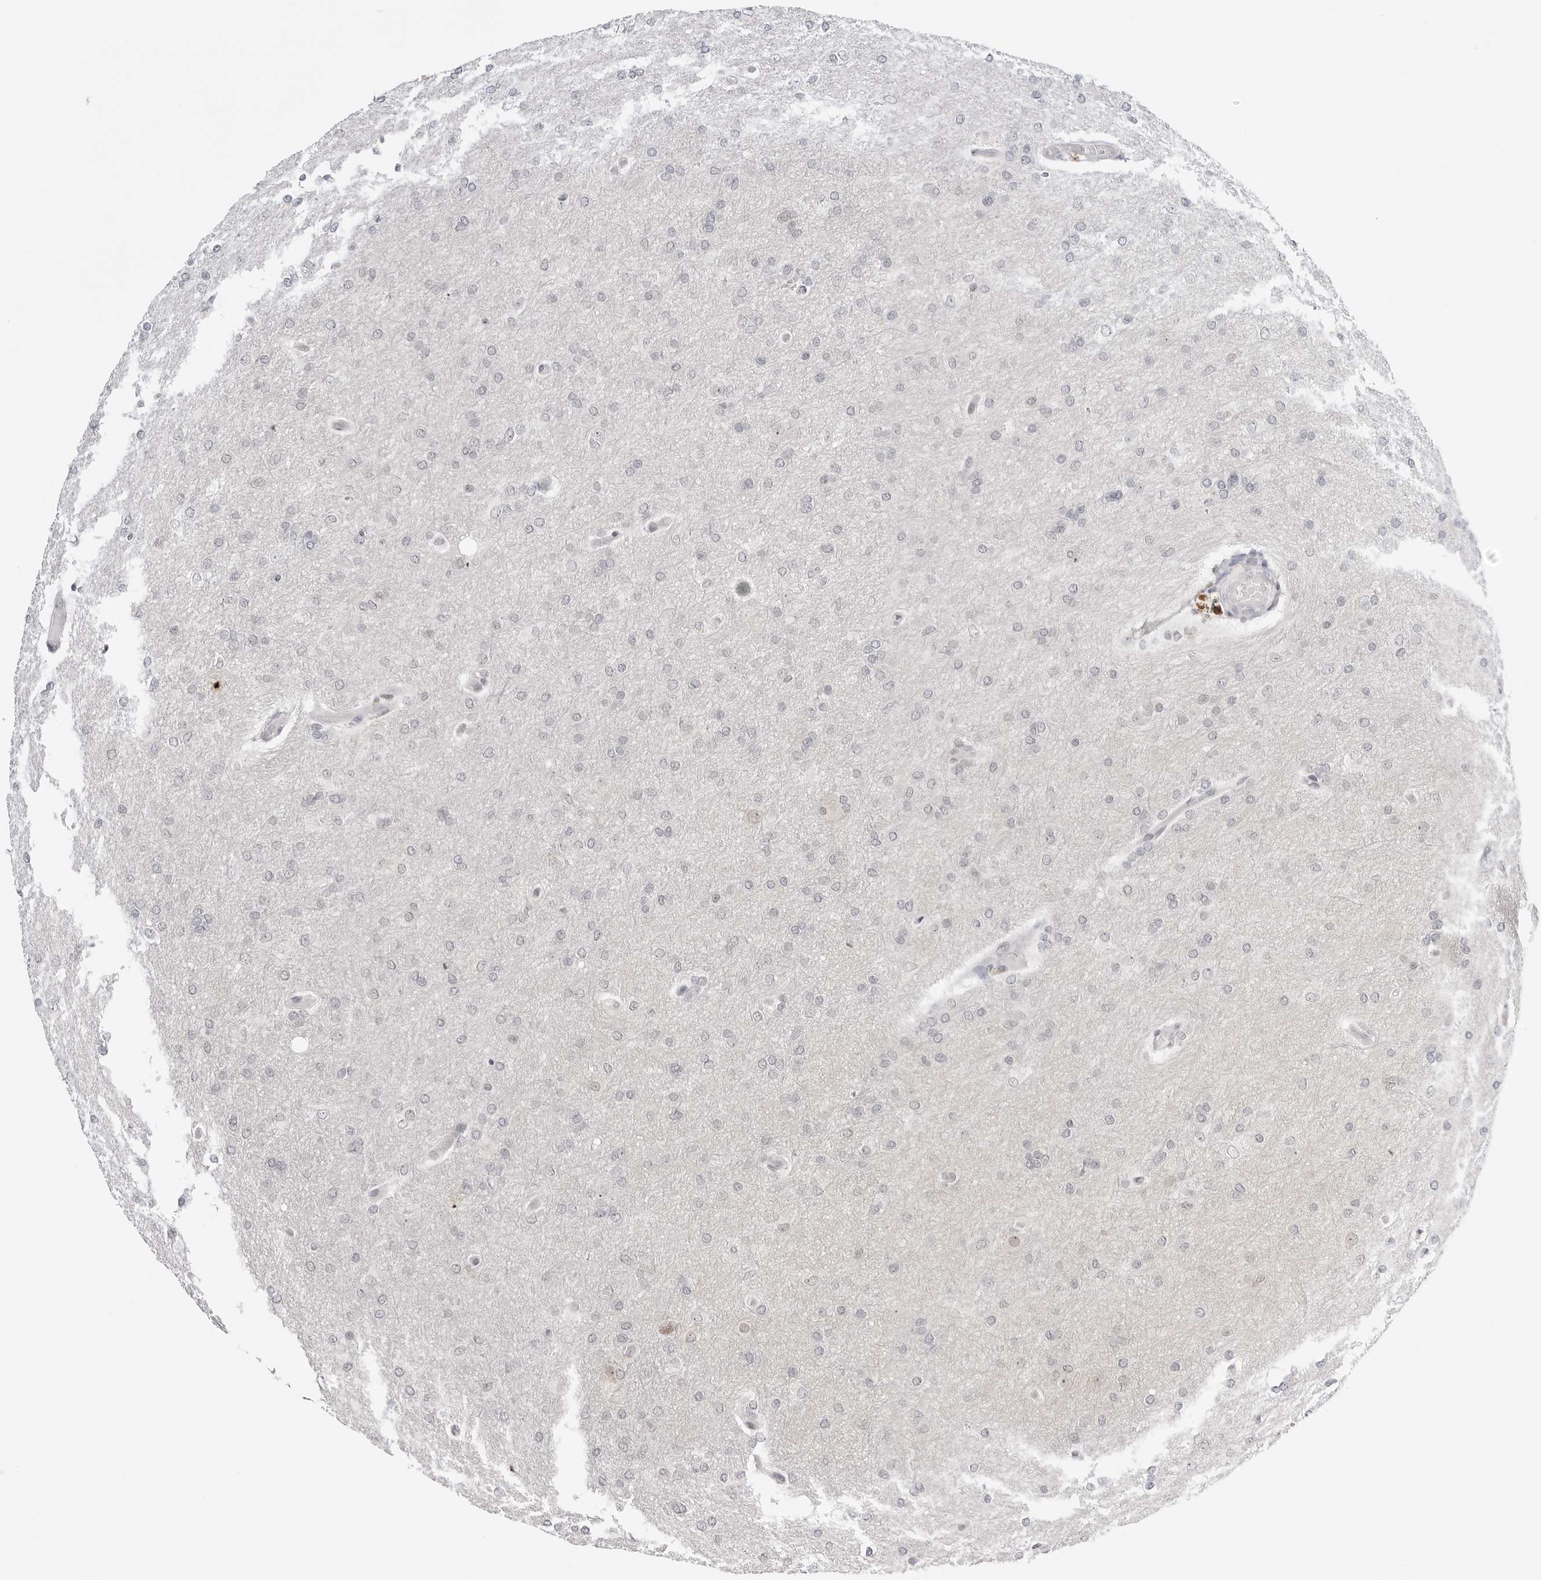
{"staining": {"intensity": "negative", "quantity": "none", "location": "none"}, "tissue": "glioma", "cell_type": "Tumor cells", "image_type": "cancer", "snomed": [{"axis": "morphology", "description": "Glioma, malignant, High grade"}, {"axis": "topography", "description": "Cerebral cortex"}], "caption": "Micrograph shows no significant protein positivity in tumor cells of malignant glioma (high-grade). (DAB IHC visualized using brightfield microscopy, high magnification).", "gene": "PPP2R5C", "patient": {"sex": "female", "age": 36}}